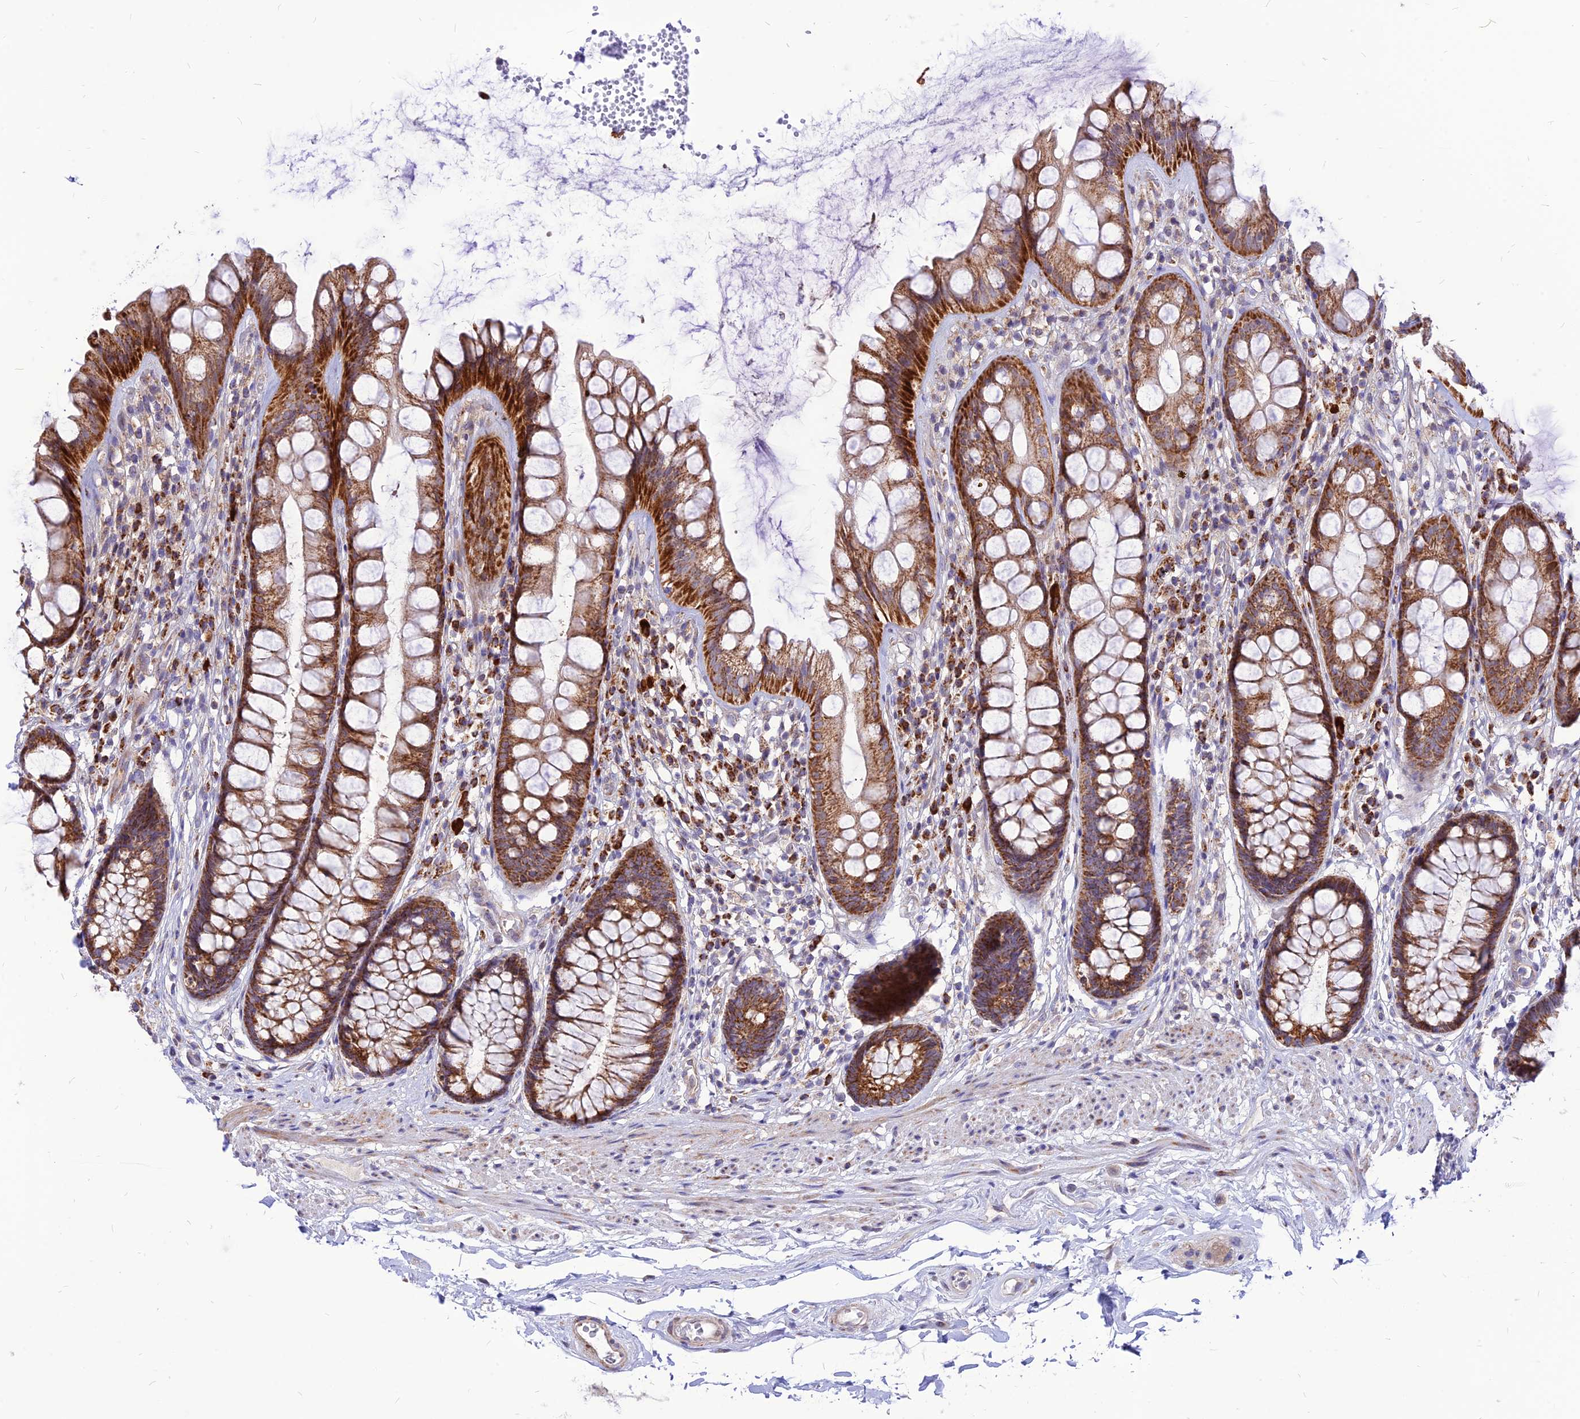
{"staining": {"intensity": "strong", "quantity": ">75%", "location": "cytoplasmic/membranous"}, "tissue": "rectum", "cell_type": "Glandular cells", "image_type": "normal", "snomed": [{"axis": "morphology", "description": "Normal tissue, NOS"}, {"axis": "topography", "description": "Rectum"}], "caption": "Immunohistochemistry of benign rectum shows high levels of strong cytoplasmic/membranous expression in about >75% of glandular cells. The staining was performed using DAB (3,3'-diaminobenzidine), with brown indicating positive protein expression. Nuclei are stained blue with hematoxylin.", "gene": "ECI1", "patient": {"sex": "male", "age": 74}}